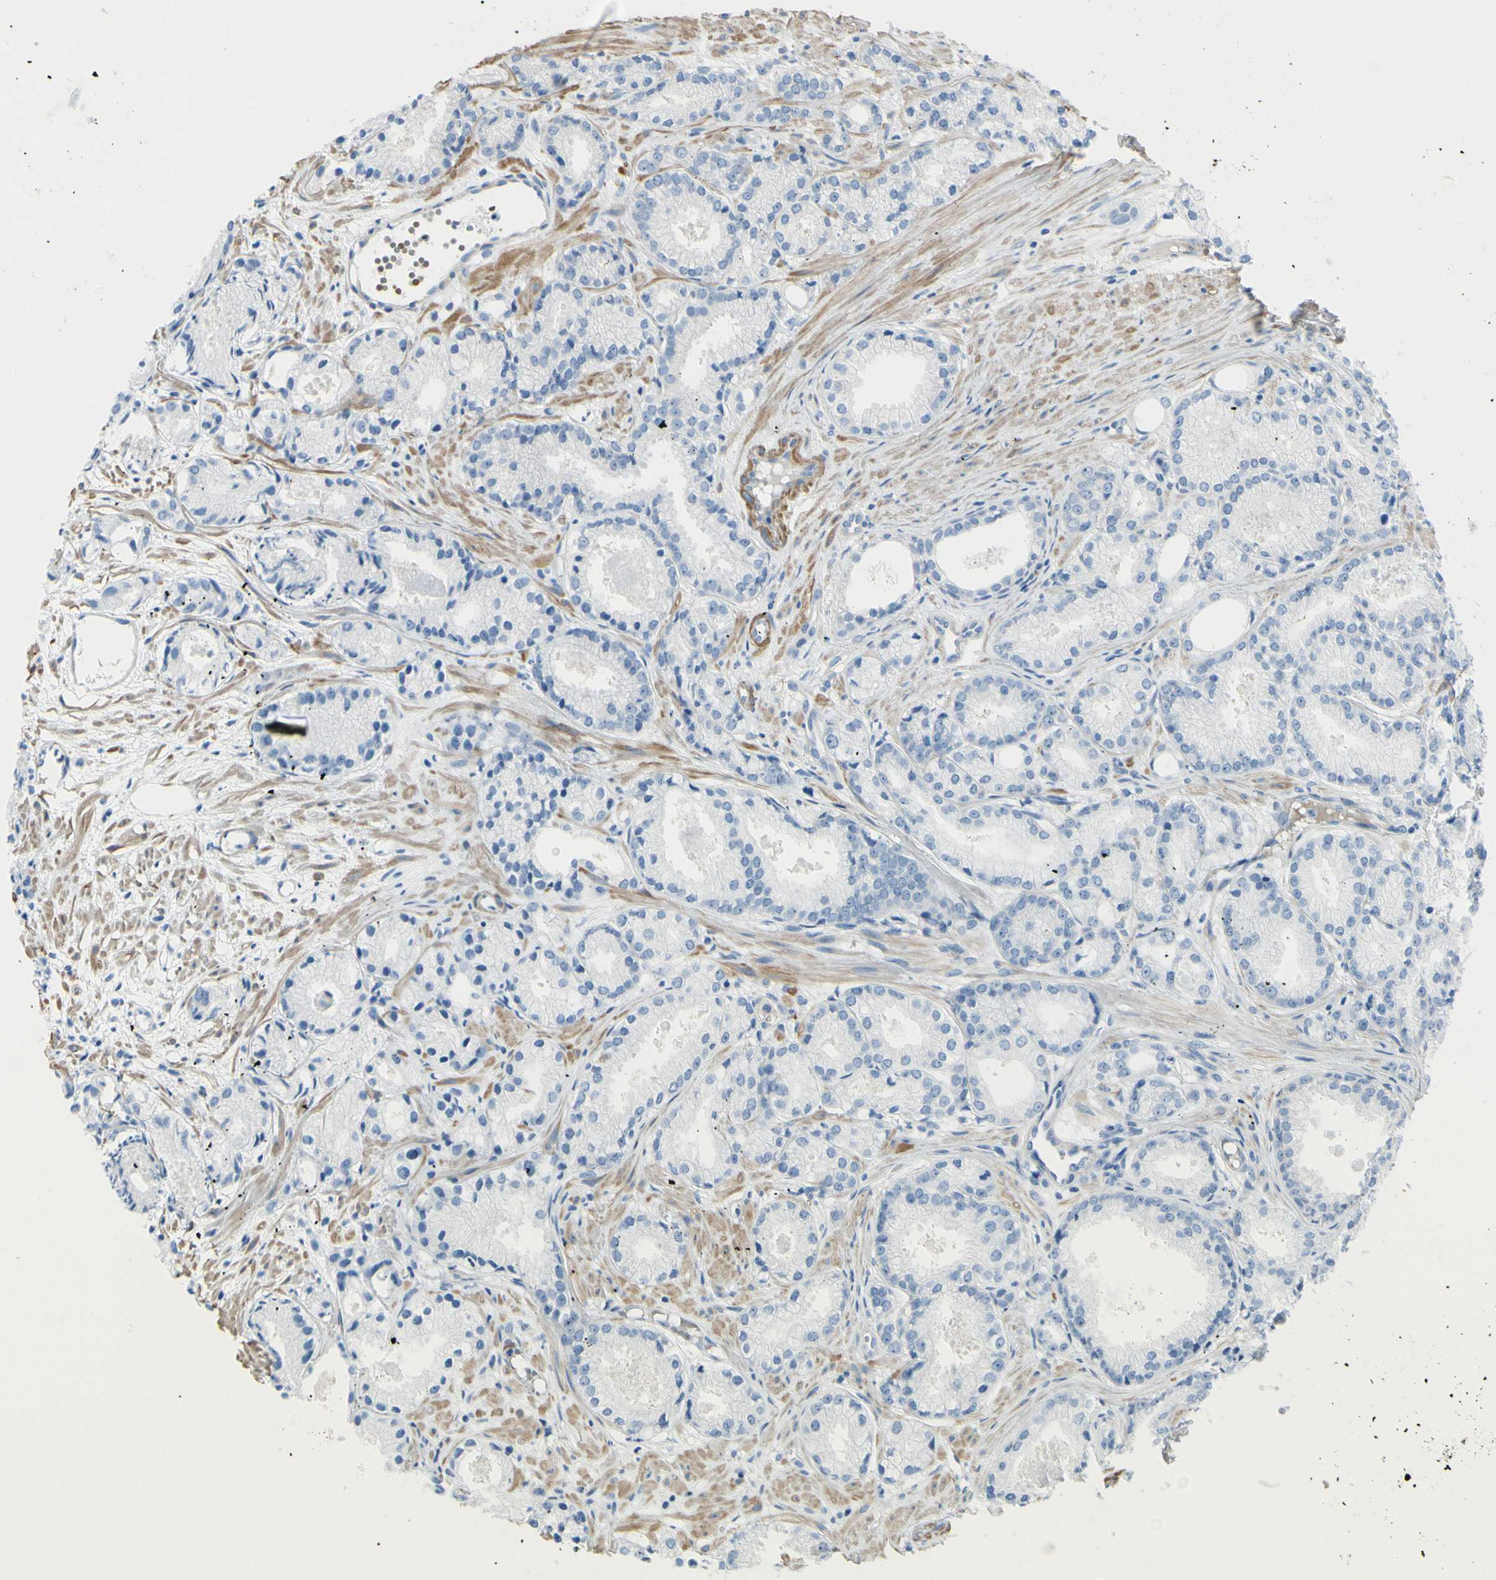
{"staining": {"intensity": "negative", "quantity": "none", "location": "none"}, "tissue": "prostate cancer", "cell_type": "Tumor cells", "image_type": "cancer", "snomed": [{"axis": "morphology", "description": "Adenocarcinoma, Low grade"}, {"axis": "topography", "description": "Prostate"}], "caption": "Histopathology image shows no significant protein expression in tumor cells of prostate cancer (low-grade adenocarcinoma). Brightfield microscopy of immunohistochemistry (IHC) stained with DAB (brown) and hematoxylin (blue), captured at high magnification.", "gene": "NCBP2L", "patient": {"sex": "male", "age": 72}}